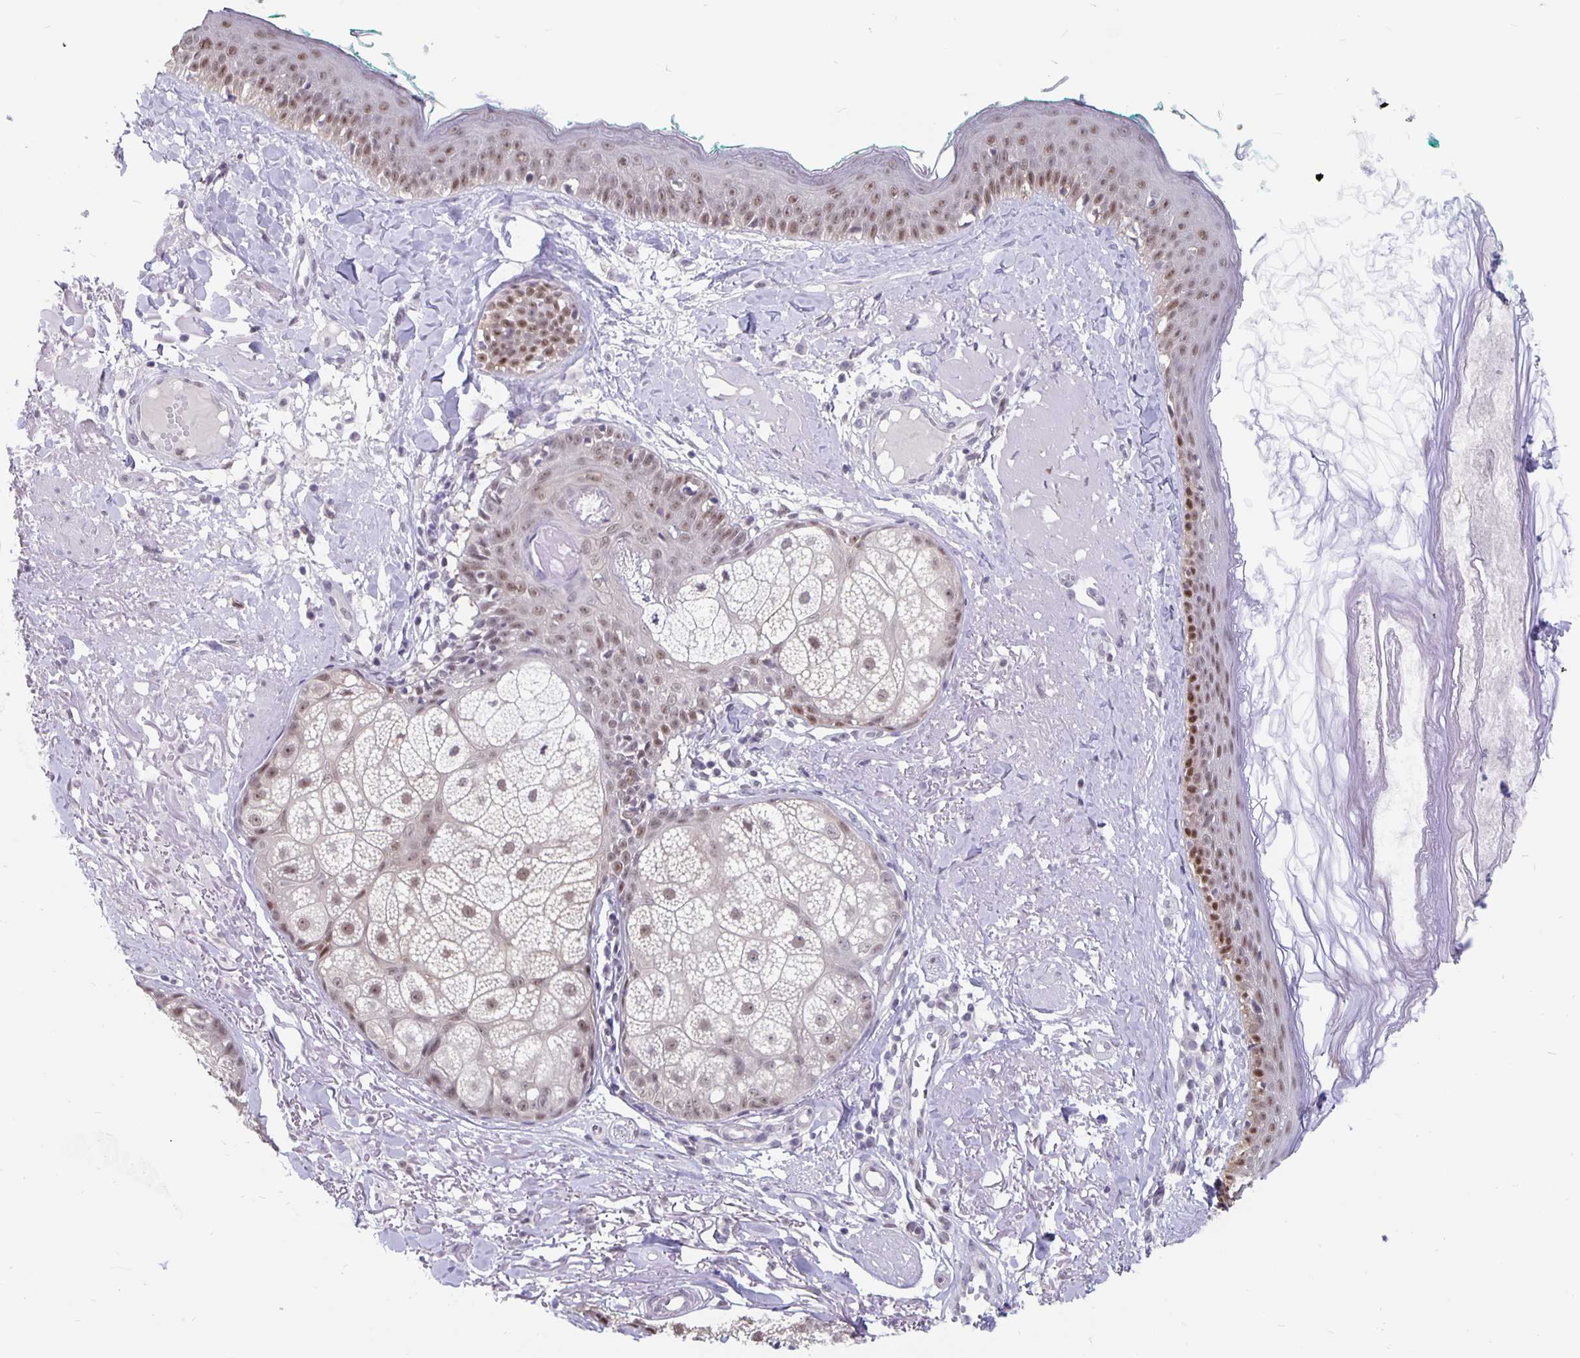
{"staining": {"intensity": "negative", "quantity": "none", "location": "none"}, "tissue": "skin", "cell_type": "Fibroblasts", "image_type": "normal", "snomed": [{"axis": "morphology", "description": "Normal tissue, NOS"}, {"axis": "topography", "description": "Skin"}], "caption": "Immunohistochemistry of normal skin reveals no positivity in fibroblasts.", "gene": "ZNF691", "patient": {"sex": "male", "age": 73}}